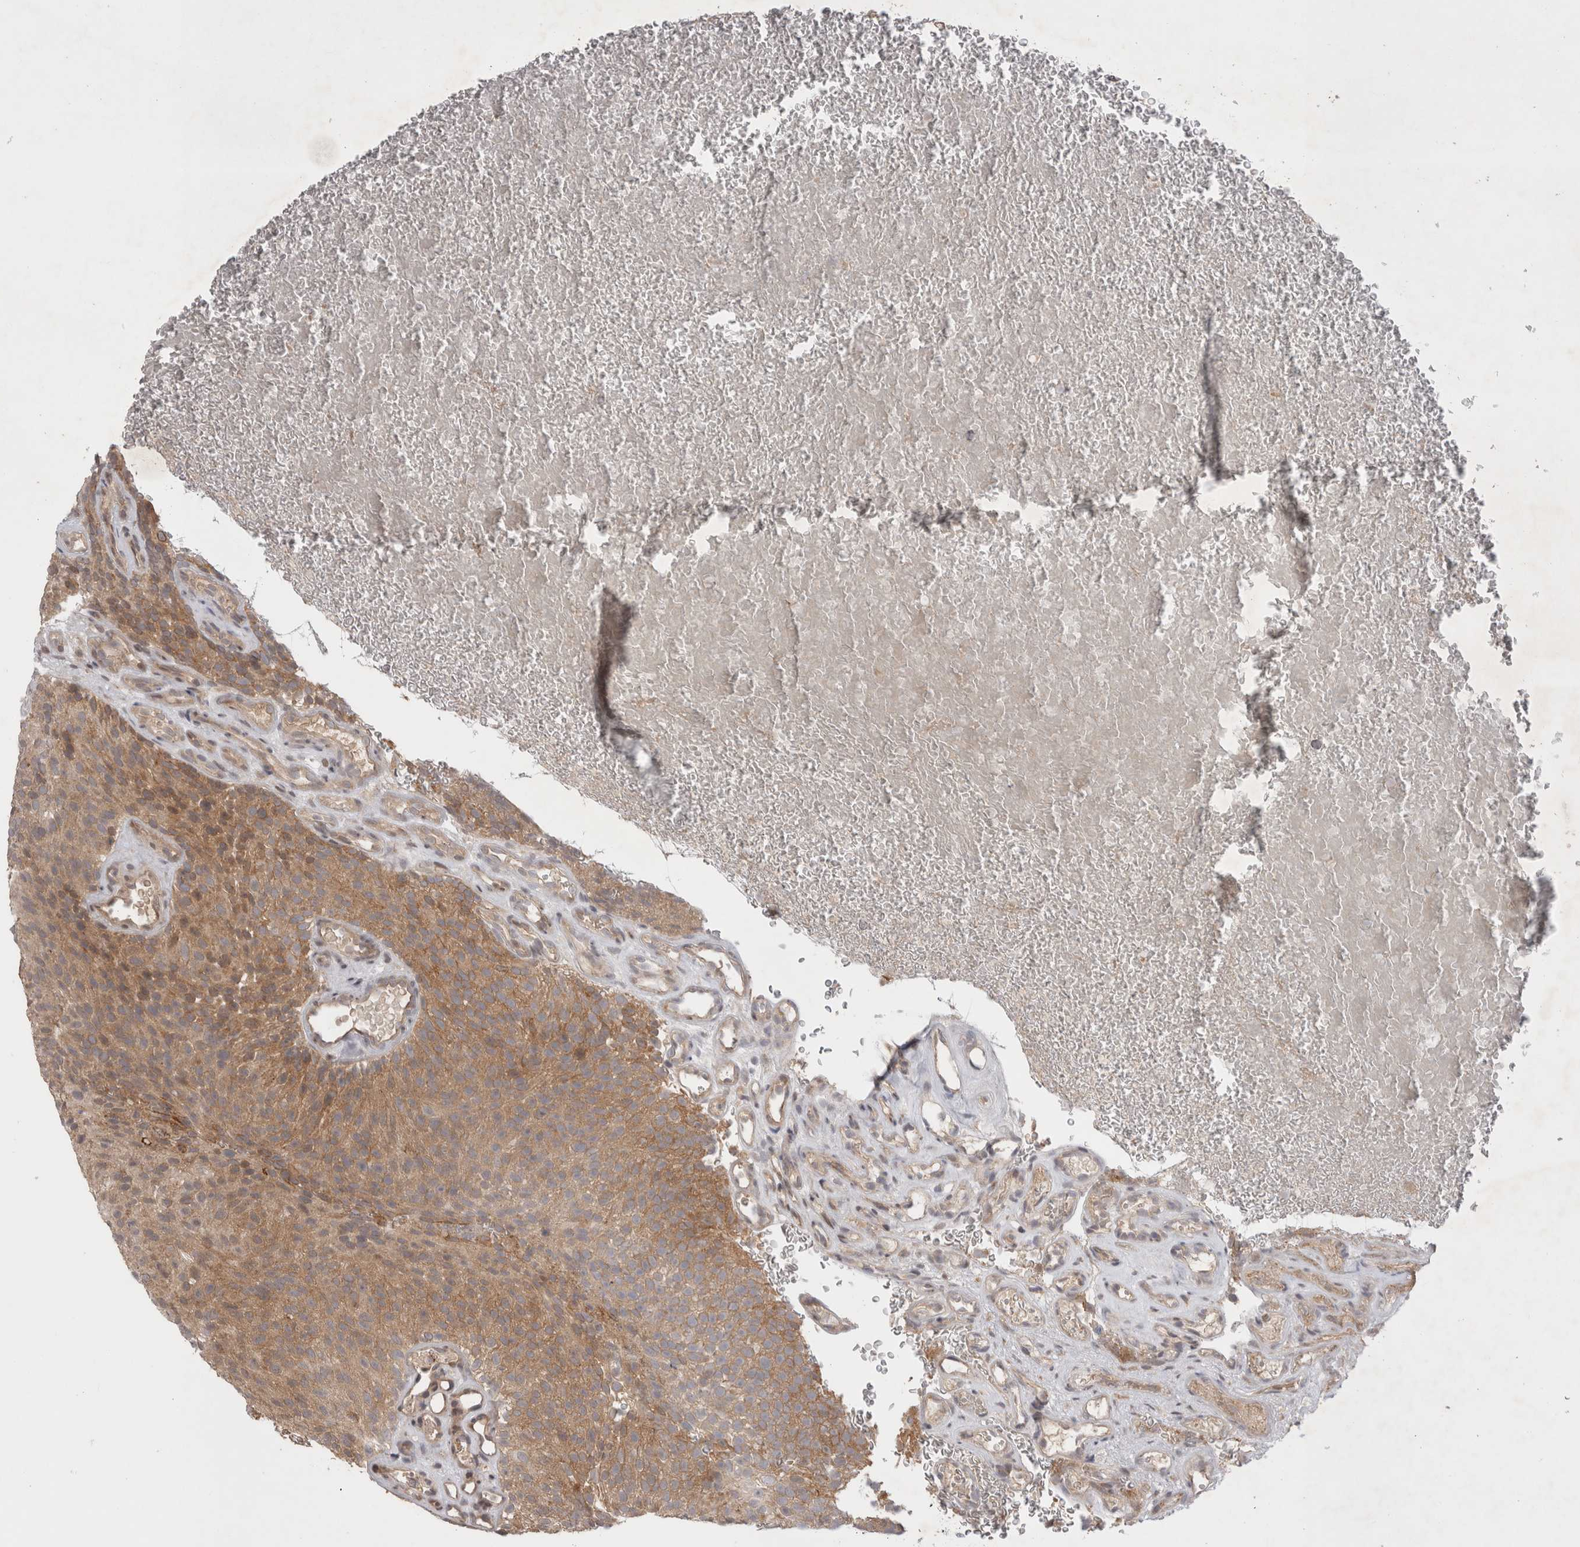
{"staining": {"intensity": "moderate", "quantity": ">75%", "location": "cytoplasmic/membranous"}, "tissue": "urothelial cancer", "cell_type": "Tumor cells", "image_type": "cancer", "snomed": [{"axis": "morphology", "description": "Urothelial carcinoma, Low grade"}, {"axis": "topography", "description": "Urinary bladder"}], "caption": "Moderate cytoplasmic/membranous staining for a protein is present in approximately >75% of tumor cells of urothelial cancer using immunohistochemistry (IHC).", "gene": "PLEKHM1", "patient": {"sex": "male", "age": 78}}